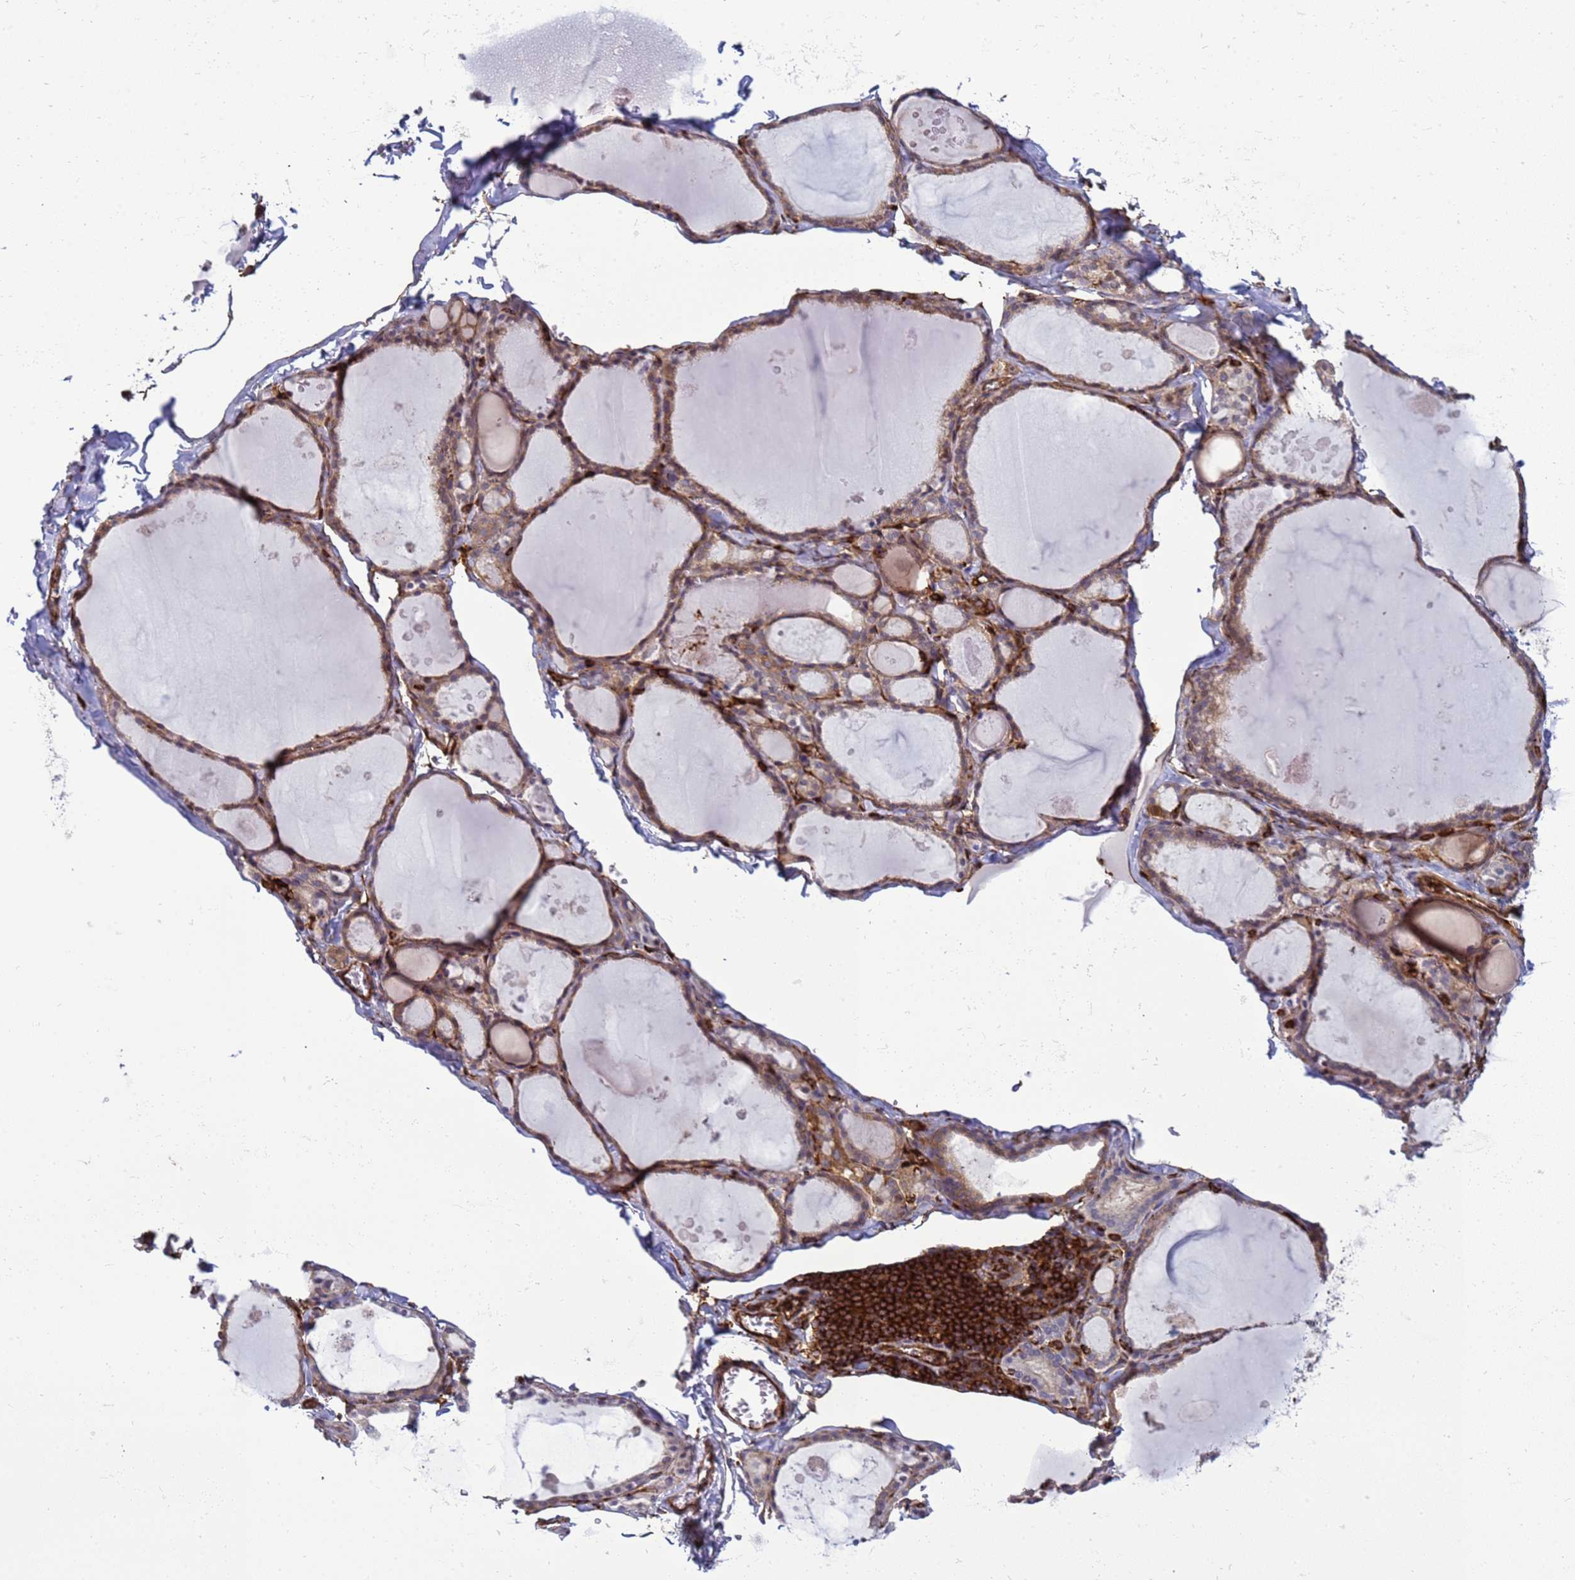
{"staining": {"intensity": "weak", "quantity": "25%-75%", "location": "cytoplasmic/membranous"}, "tissue": "thyroid gland", "cell_type": "Glandular cells", "image_type": "normal", "snomed": [{"axis": "morphology", "description": "Normal tissue, NOS"}, {"axis": "topography", "description": "Thyroid gland"}], "caption": "A high-resolution photomicrograph shows immunohistochemistry staining of benign thyroid gland, which demonstrates weak cytoplasmic/membranous positivity in about 25%-75% of glandular cells. Ihc stains the protein in brown and the nuclei are stained blue.", "gene": "ZBTB8OS", "patient": {"sex": "male", "age": 56}}